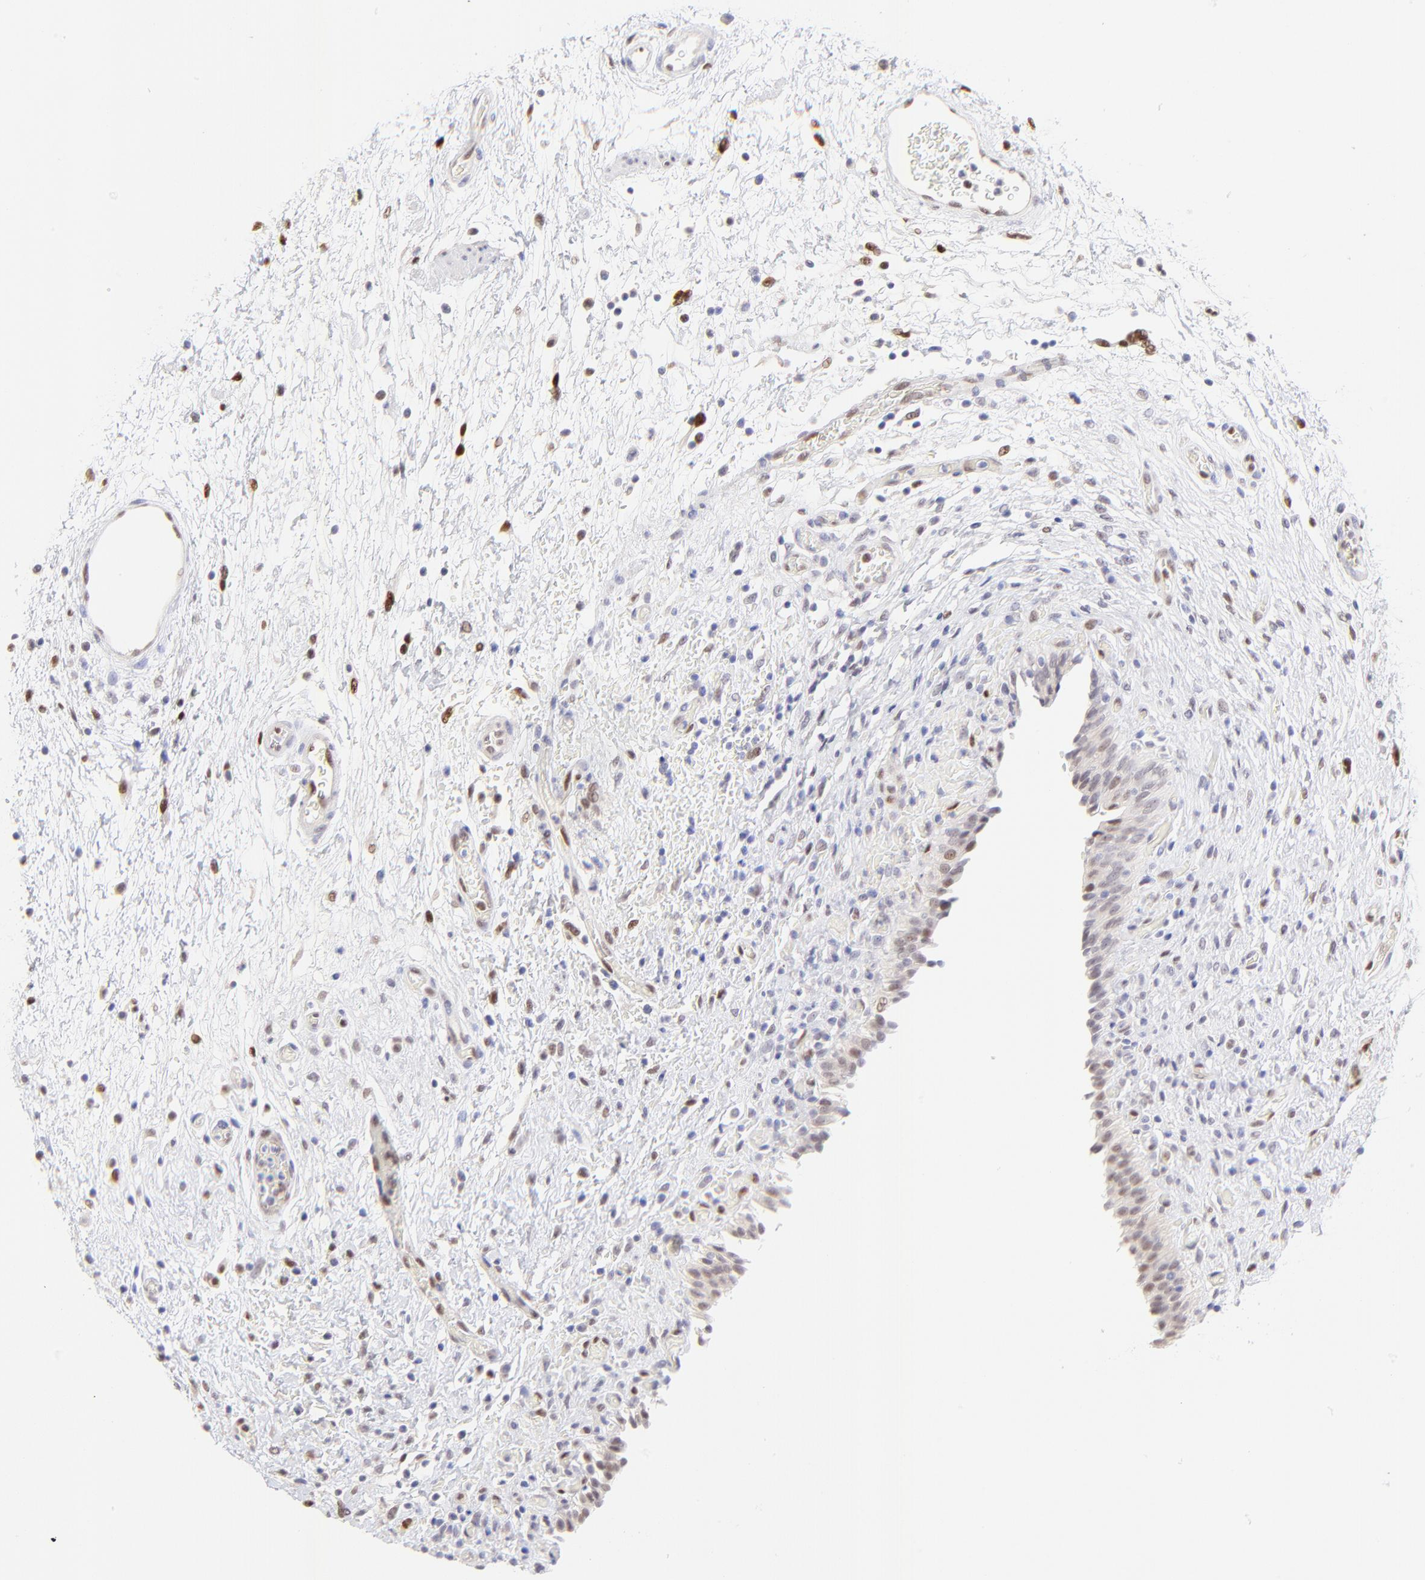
{"staining": {"intensity": "moderate", "quantity": "<25%", "location": "nuclear"}, "tissue": "urinary bladder", "cell_type": "Urothelial cells", "image_type": "normal", "snomed": [{"axis": "morphology", "description": "Normal tissue, NOS"}, {"axis": "topography", "description": "Urinary bladder"}], "caption": "The immunohistochemical stain shows moderate nuclear staining in urothelial cells of benign urinary bladder. The staining is performed using DAB brown chromogen to label protein expression. The nuclei are counter-stained blue using hematoxylin.", "gene": "KLF4", "patient": {"sex": "male", "age": 51}}